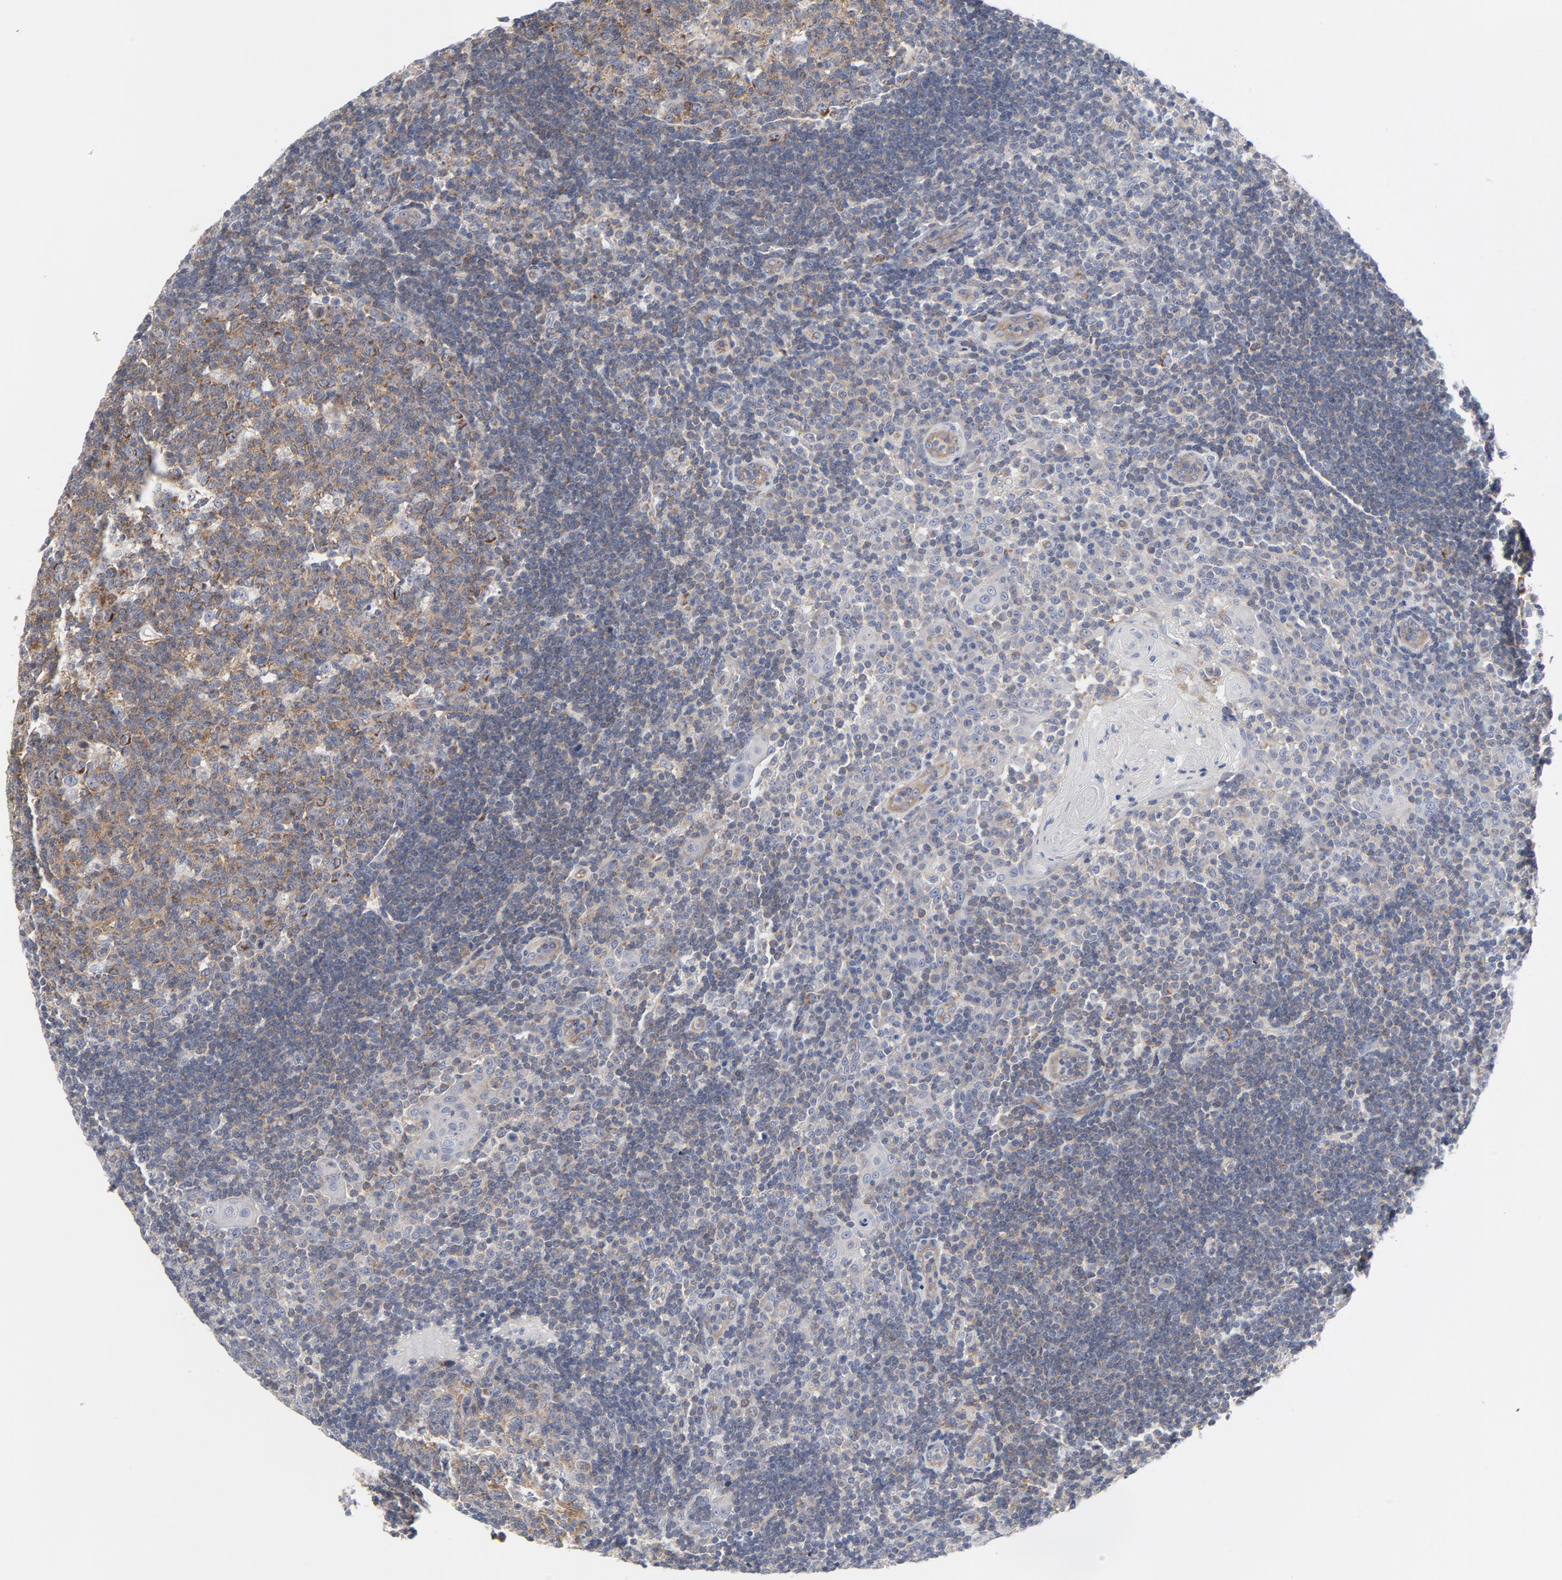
{"staining": {"intensity": "strong", "quantity": ">75%", "location": "cytoplasmic/membranous"}, "tissue": "tonsil", "cell_type": "Germinal center cells", "image_type": "normal", "snomed": [{"axis": "morphology", "description": "Normal tissue, NOS"}, {"axis": "topography", "description": "Tonsil"}], "caption": "IHC photomicrograph of benign human tonsil stained for a protein (brown), which demonstrates high levels of strong cytoplasmic/membranous positivity in about >75% of germinal center cells.", "gene": "OXA1L", "patient": {"sex": "female", "age": 40}}